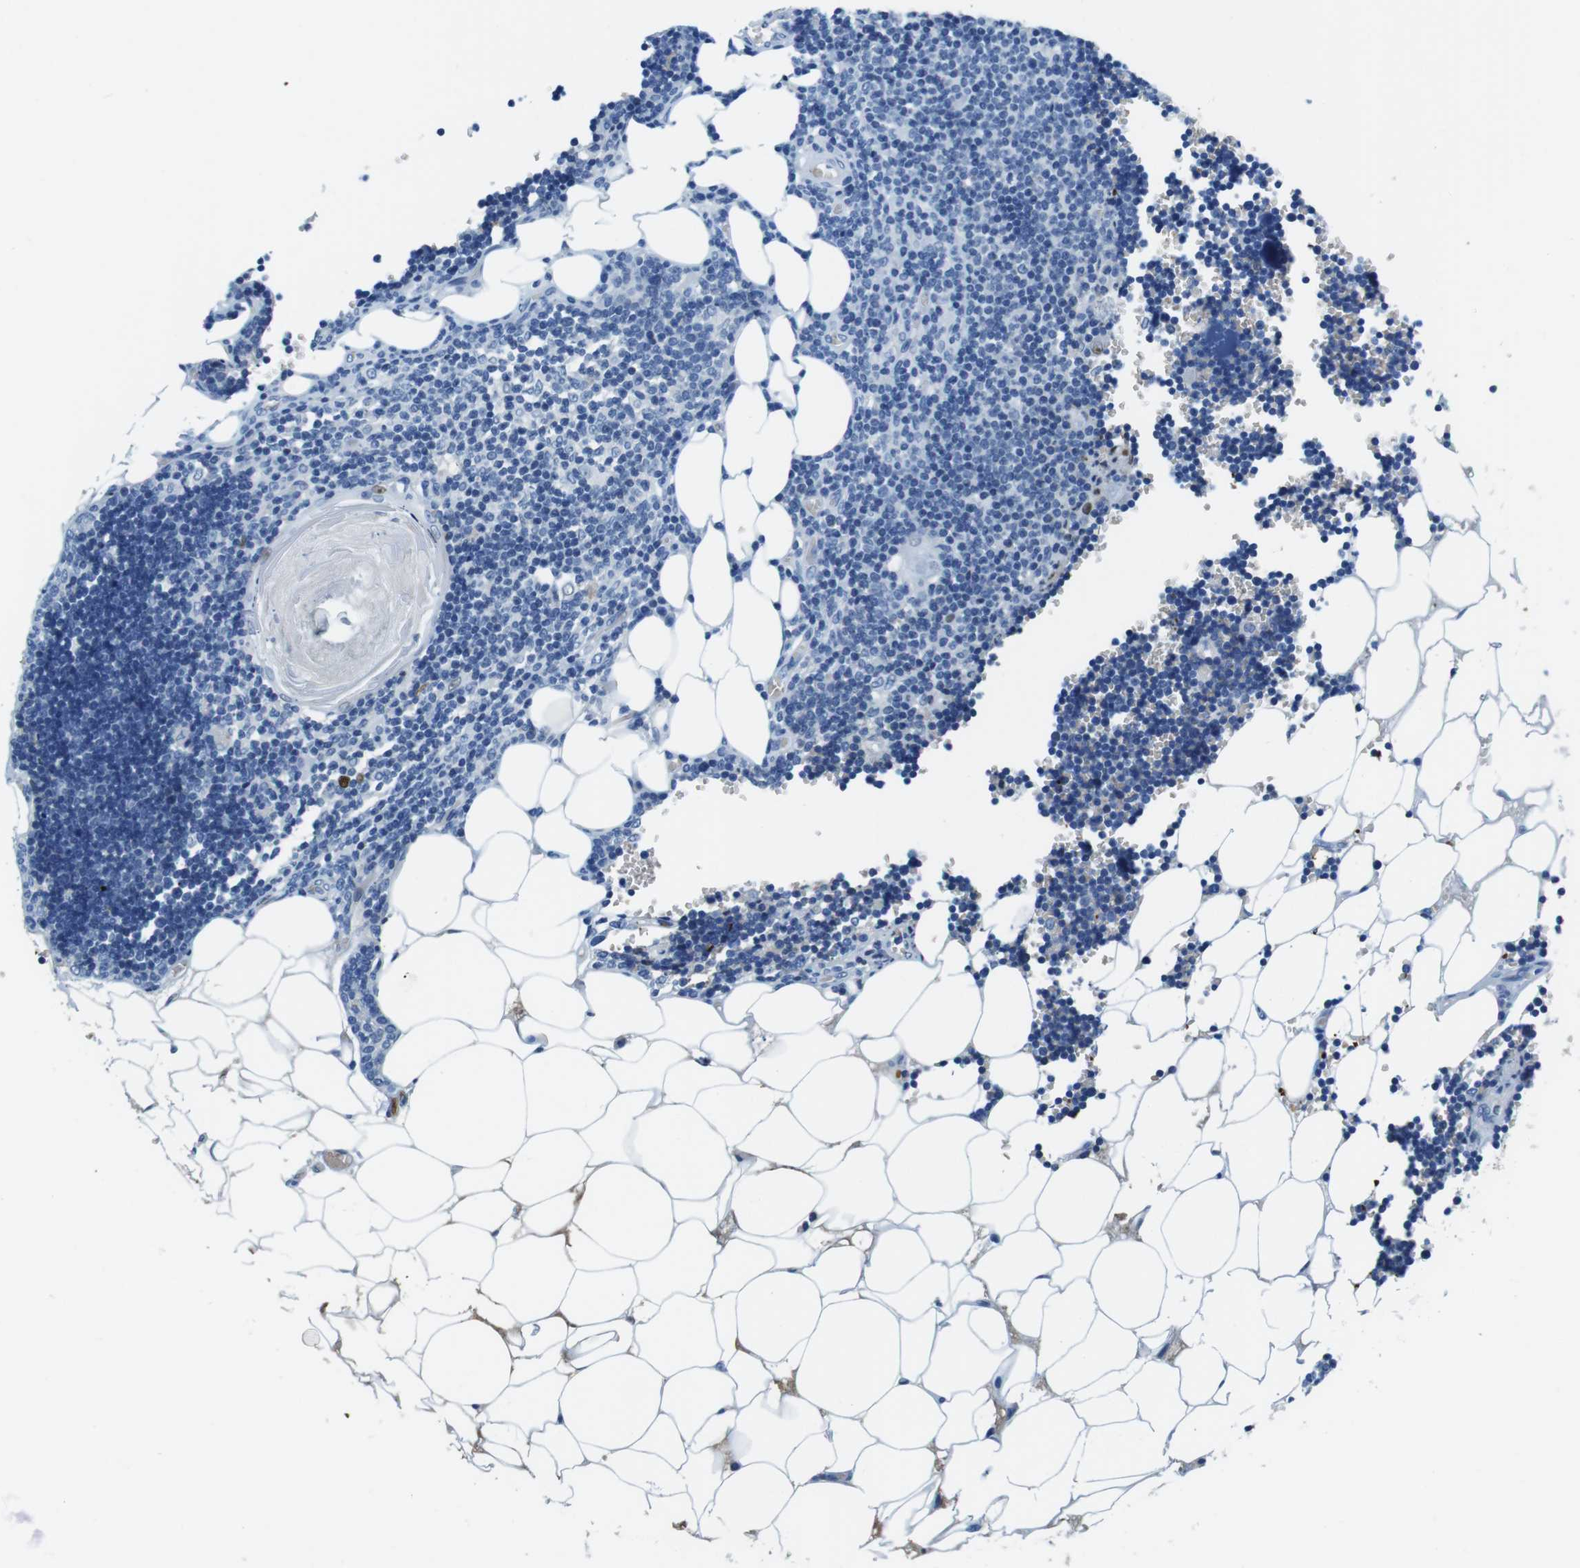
{"staining": {"intensity": "negative", "quantity": "none", "location": "none"}, "tissue": "lymph node", "cell_type": "Germinal center cells", "image_type": "normal", "snomed": [{"axis": "morphology", "description": "Normal tissue, NOS"}, {"axis": "topography", "description": "Lymph node"}], "caption": "A photomicrograph of human lymph node is negative for staining in germinal center cells. (DAB (3,3'-diaminobenzidine) immunohistochemistry (IHC) with hematoxylin counter stain).", "gene": "TFAP2C", "patient": {"sex": "male", "age": 33}}